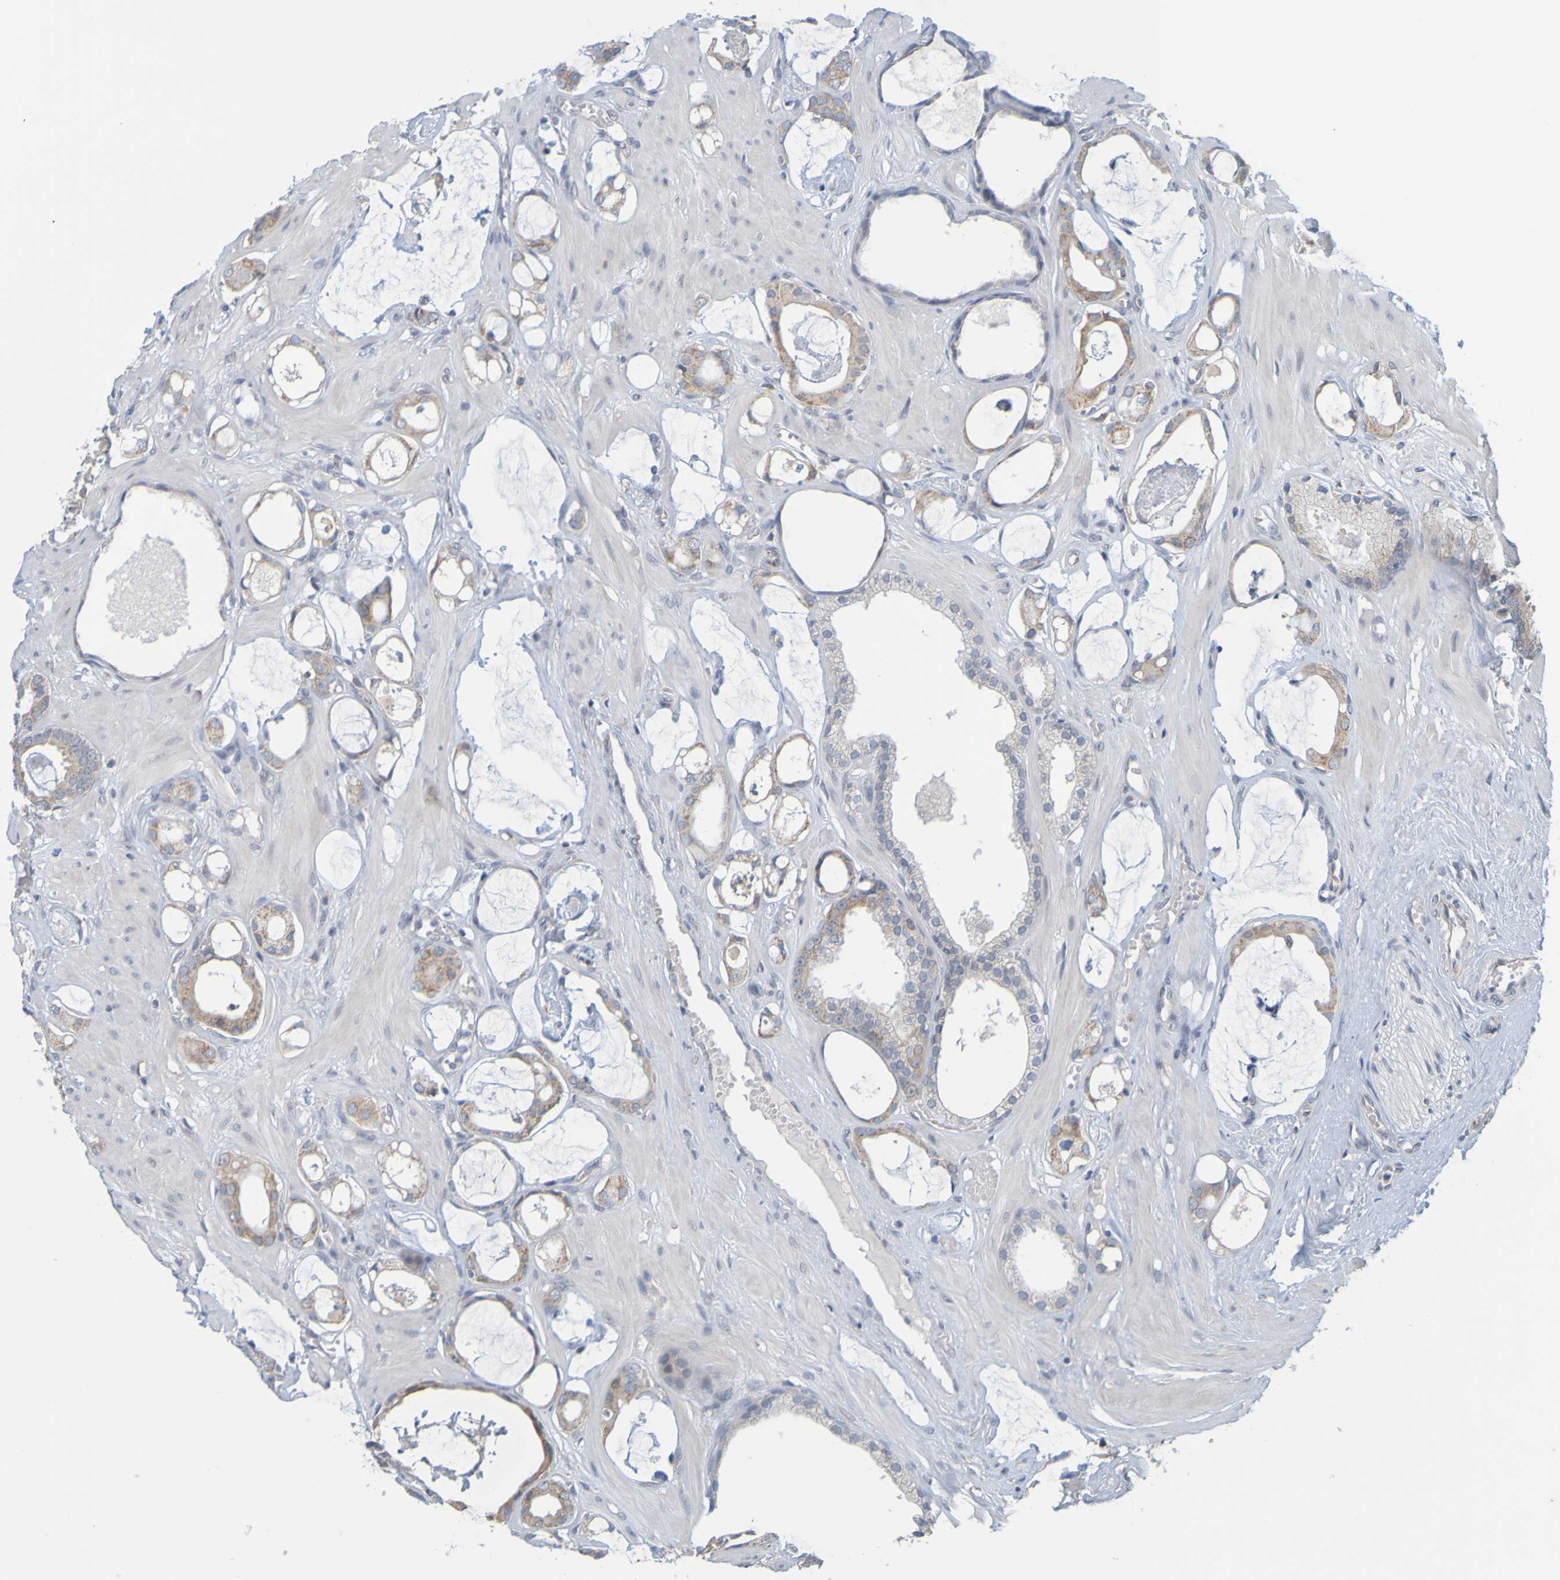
{"staining": {"intensity": "moderate", "quantity": "25%-75%", "location": "cytoplasmic/membranous"}, "tissue": "prostate cancer", "cell_type": "Tumor cells", "image_type": "cancer", "snomed": [{"axis": "morphology", "description": "Adenocarcinoma, Low grade"}, {"axis": "topography", "description": "Prostate"}], "caption": "Protein expression analysis of low-grade adenocarcinoma (prostate) exhibits moderate cytoplasmic/membranous positivity in about 25%-75% of tumor cells. The staining was performed using DAB (3,3'-diaminobenzidine) to visualize the protein expression in brown, while the nuclei were stained in blue with hematoxylin (Magnification: 20x).", "gene": "MOGS", "patient": {"sex": "male", "age": 53}}